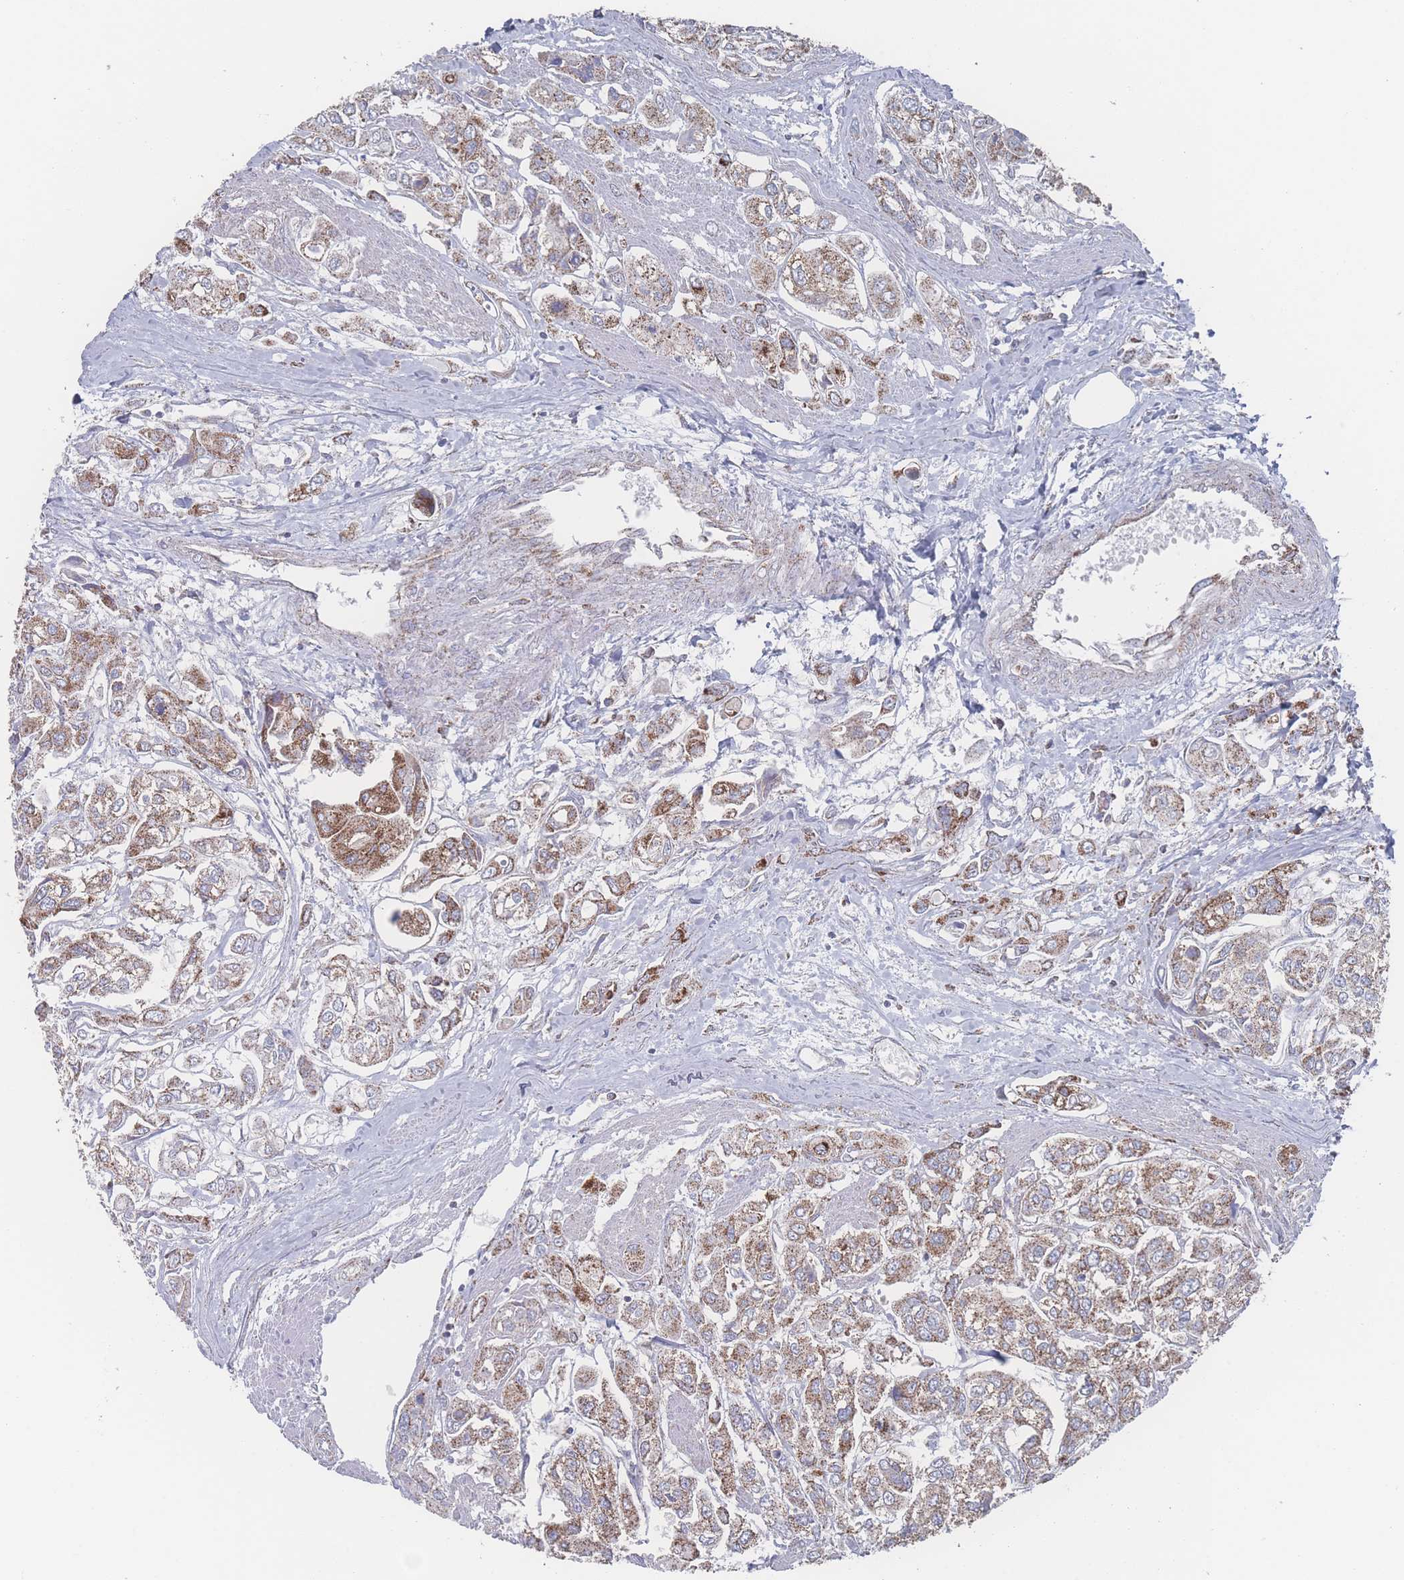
{"staining": {"intensity": "moderate", "quantity": ">75%", "location": "cytoplasmic/membranous"}, "tissue": "urothelial cancer", "cell_type": "Tumor cells", "image_type": "cancer", "snomed": [{"axis": "morphology", "description": "Urothelial carcinoma, High grade"}, {"axis": "topography", "description": "Urinary bladder"}], "caption": "IHC (DAB (3,3'-diaminobenzidine)) staining of human urothelial carcinoma (high-grade) shows moderate cytoplasmic/membranous protein staining in approximately >75% of tumor cells. Using DAB (3,3'-diaminobenzidine) (brown) and hematoxylin (blue) stains, captured at high magnification using brightfield microscopy.", "gene": "PEX14", "patient": {"sex": "male", "age": 67}}